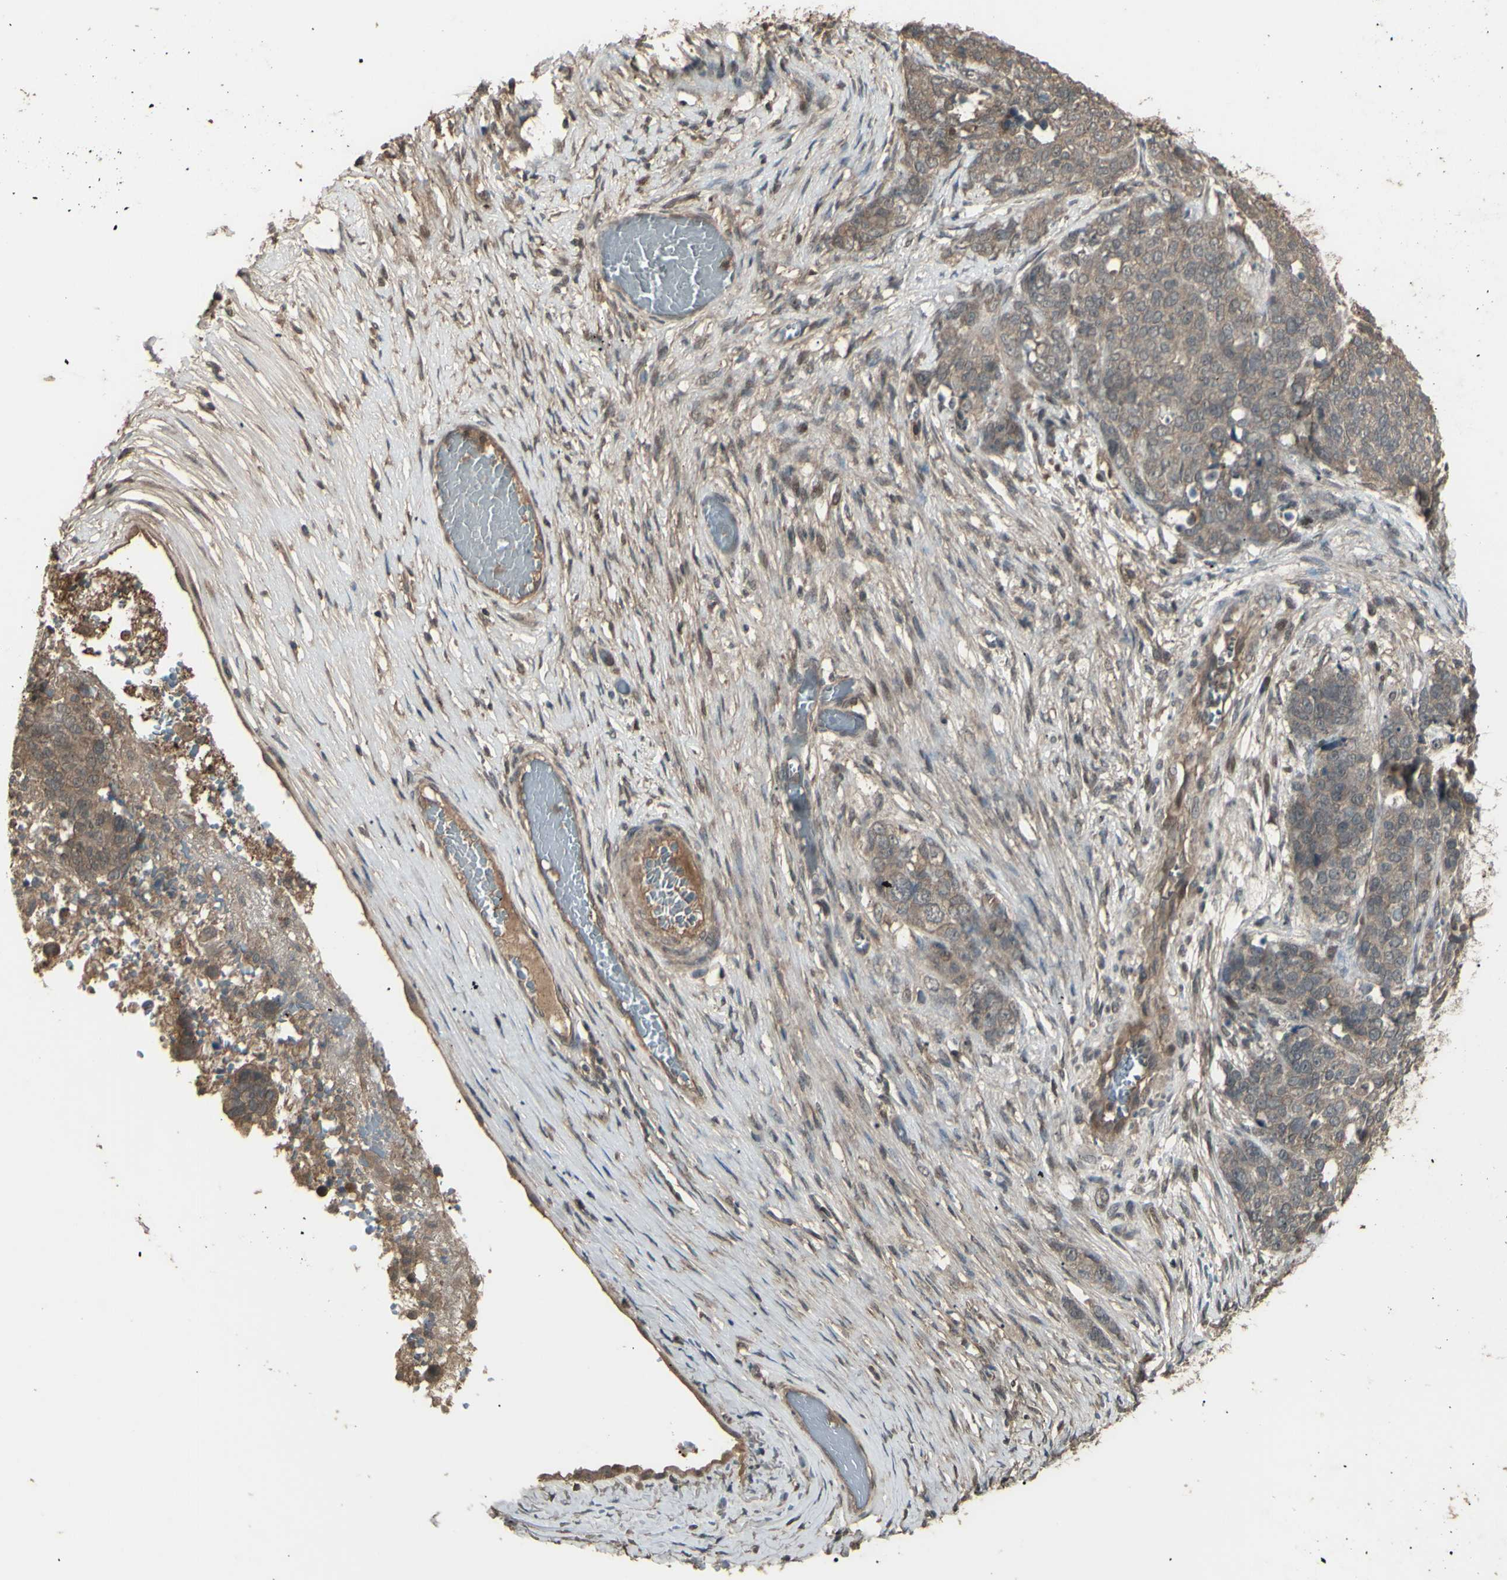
{"staining": {"intensity": "weak", "quantity": ">75%", "location": "cytoplasmic/membranous"}, "tissue": "ovarian cancer", "cell_type": "Tumor cells", "image_type": "cancer", "snomed": [{"axis": "morphology", "description": "Cystadenocarcinoma, serous, NOS"}, {"axis": "topography", "description": "Ovary"}], "caption": "Serous cystadenocarcinoma (ovarian) was stained to show a protein in brown. There is low levels of weak cytoplasmic/membranous expression in about >75% of tumor cells. (Brightfield microscopy of DAB IHC at high magnification).", "gene": "GNAS", "patient": {"sex": "female", "age": 44}}